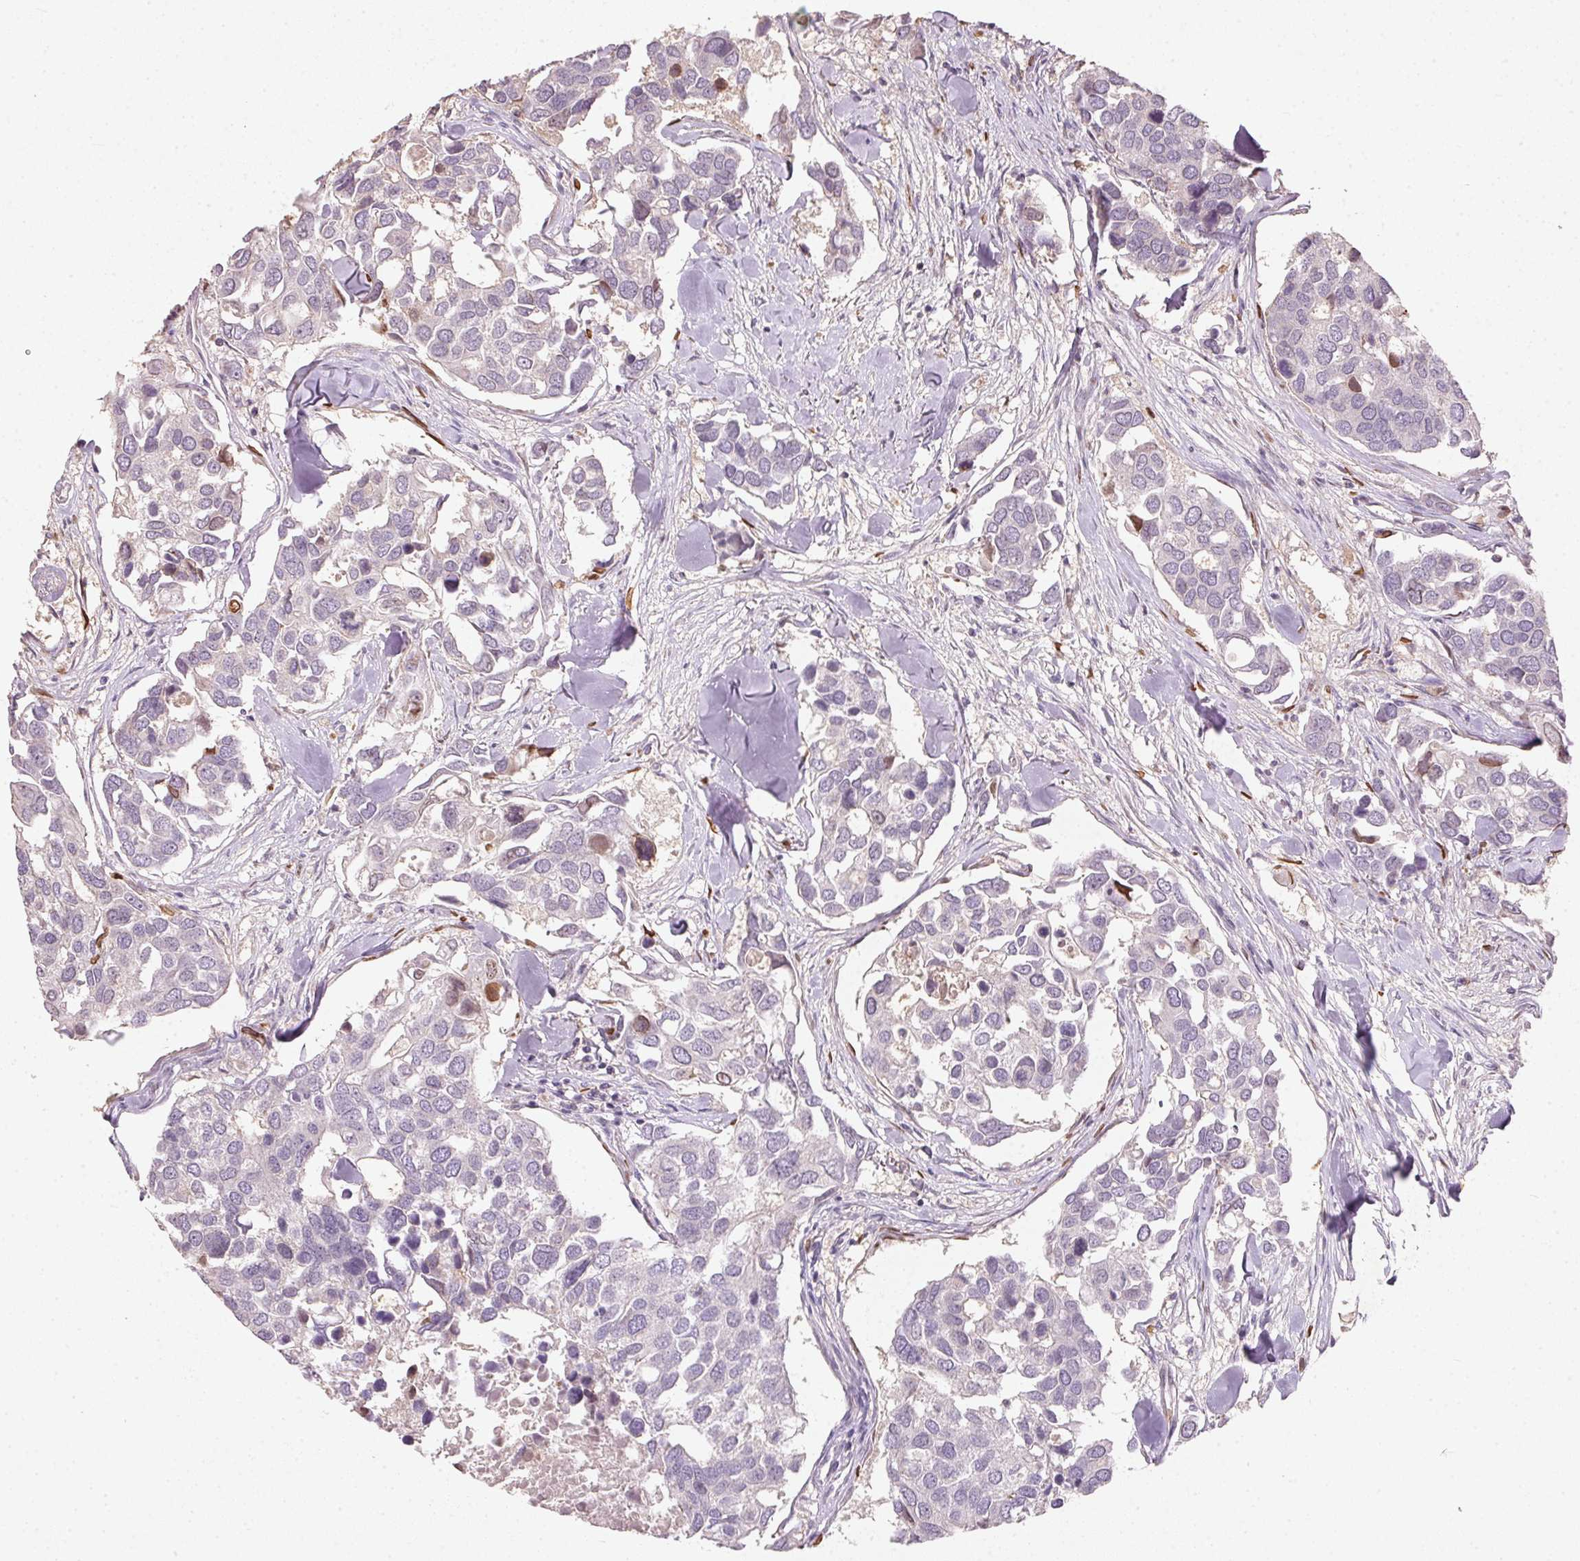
{"staining": {"intensity": "negative", "quantity": "none", "location": "none"}, "tissue": "breast cancer", "cell_type": "Tumor cells", "image_type": "cancer", "snomed": [{"axis": "morphology", "description": "Duct carcinoma"}, {"axis": "topography", "description": "Breast"}], "caption": "DAB (3,3'-diaminobenzidine) immunohistochemical staining of breast intraductal carcinoma displays no significant expression in tumor cells.", "gene": "KCNK15", "patient": {"sex": "female", "age": 83}}